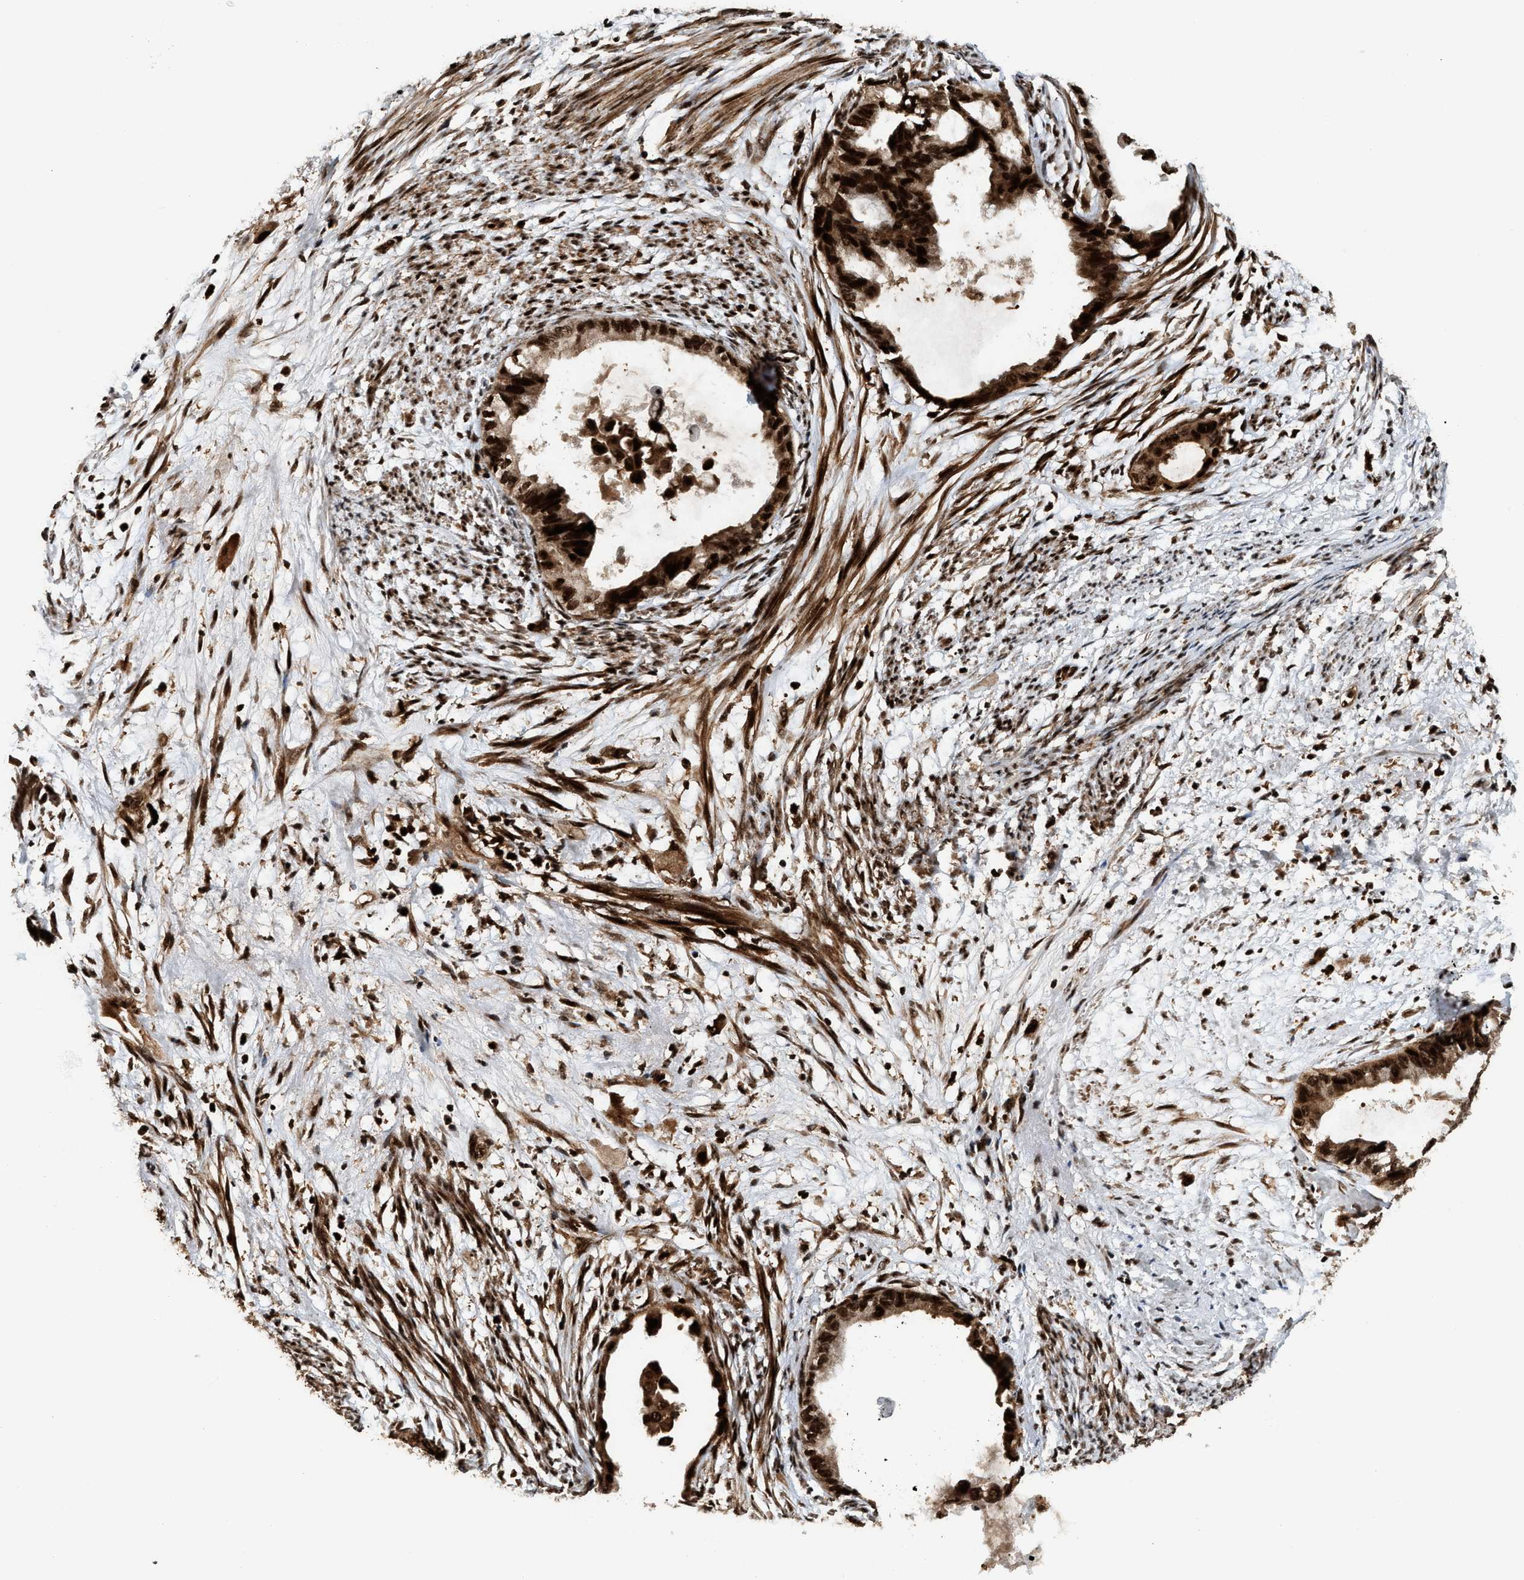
{"staining": {"intensity": "strong", "quantity": ">75%", "location": "cytoplasmic/membranous,nuclear"}, "tissue": "cervical cancer", "cell_type": "Tumor cells", "image_type": "cancer", "snomed": [{"axis": "morphology", "description": "Normal tissue, NOS"}, {"axis": "morphology", "description": "Adenocarcinoma, NOS"}, {"axis": "topography", "description": "Cervix"}, {"axis": "topography", "description": "Endometrium"}], "caption": "Adenocarcinoma (cervical) tissue shows strong cytoplasmic/membranous and nuclear expression in about >75% of tumor cells", "gene": "MDM2", "patient": {"sex": "female", "age": 86}}